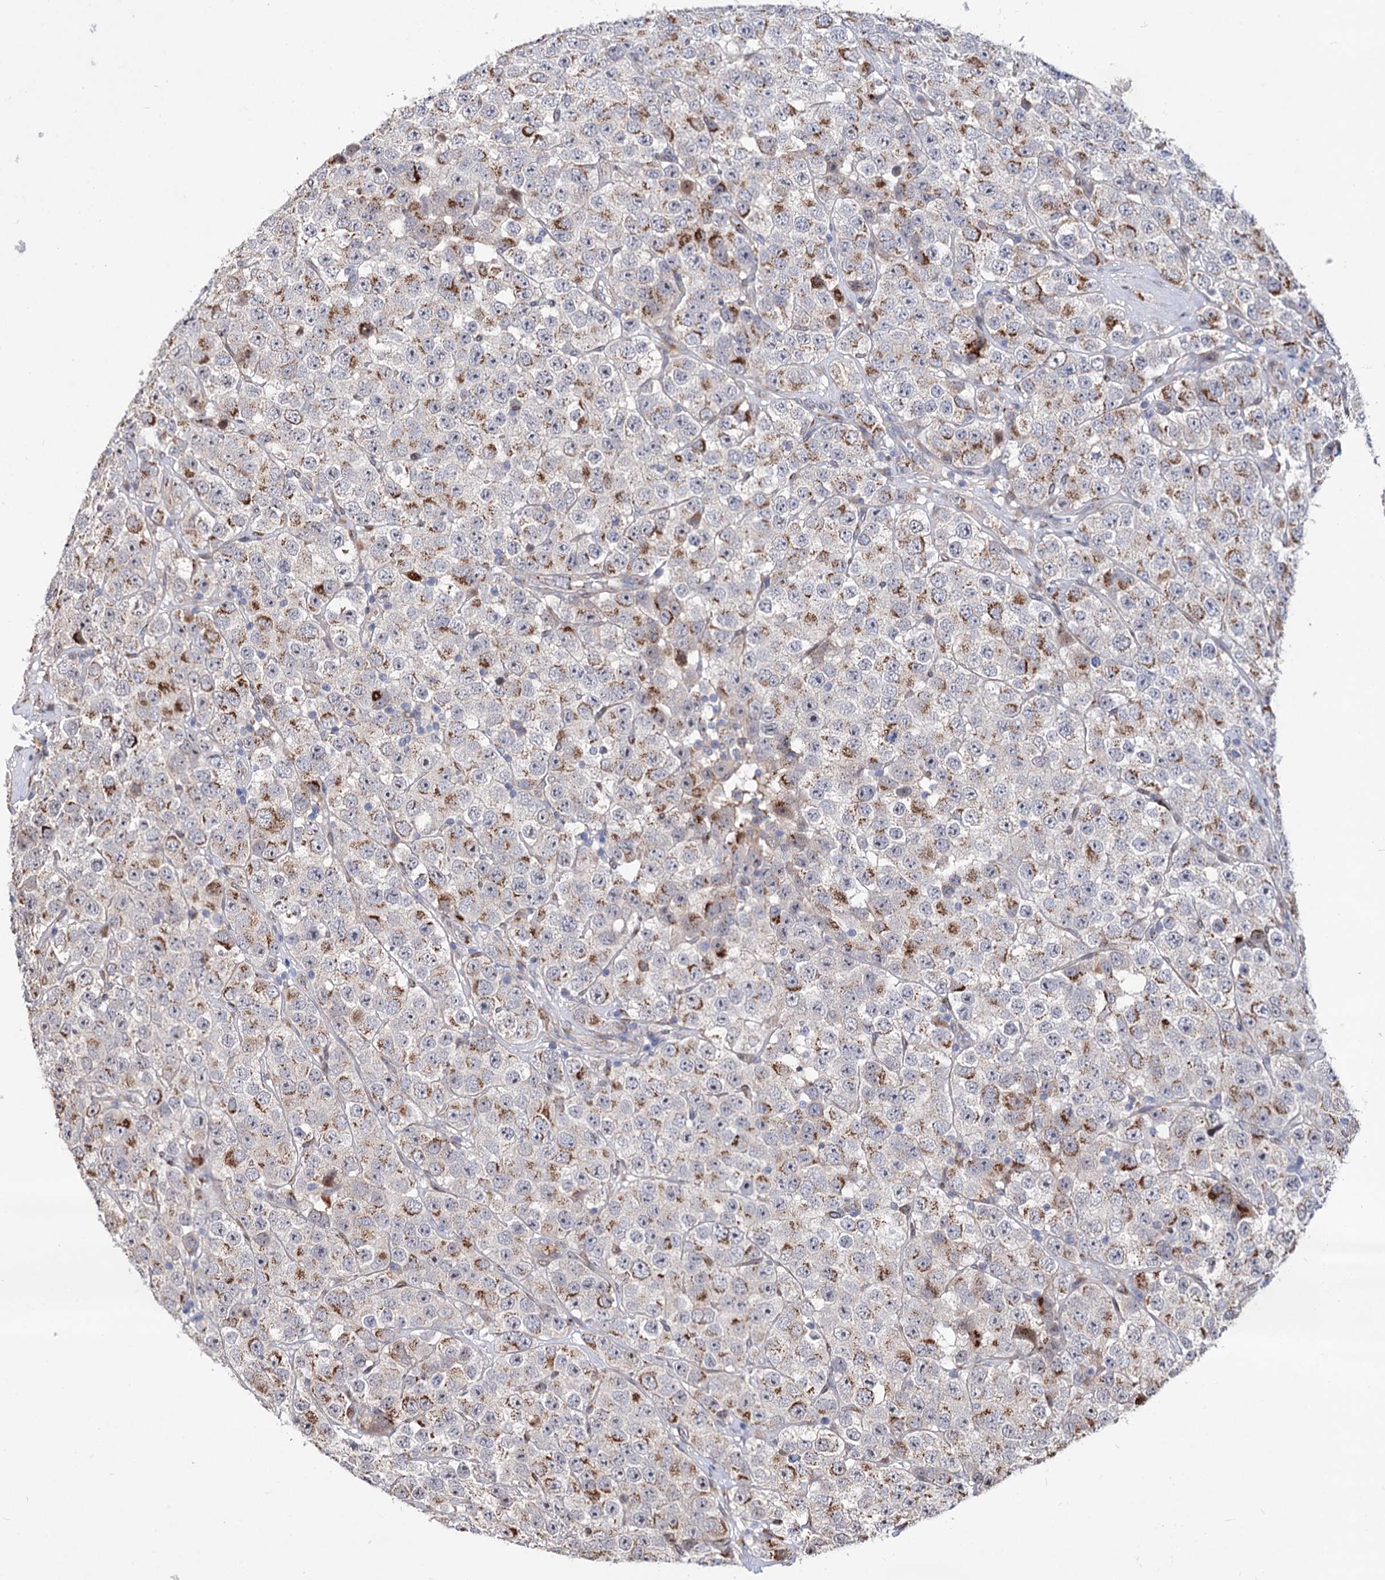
{"staining": {"intensity": "moderate", "quantity": "25%-75%", "location": "cytoplasmic/membranous"}, "tissue": "testis cancer", "cell_type": "Tumor cells", "image_type": "cancer", "snomed": [{"axis": "morphology", "description": "Seminoma, NOS"}, {"axis": "topography", "description": "Testis"}], "caption": "Testis cancer (seminoma) tissue displays moderate cytoplasmic/membranous staining in approximately 25%-75% of tumor cells The protein of interest is stained brown, and the nuclei are stained in blue (DAB (3,3'-diaminobenzidine) IHC with brightfield microscopy, high magnification).", "gene": "C11orf96", "patient": {"sex": "male", "age": 28}}